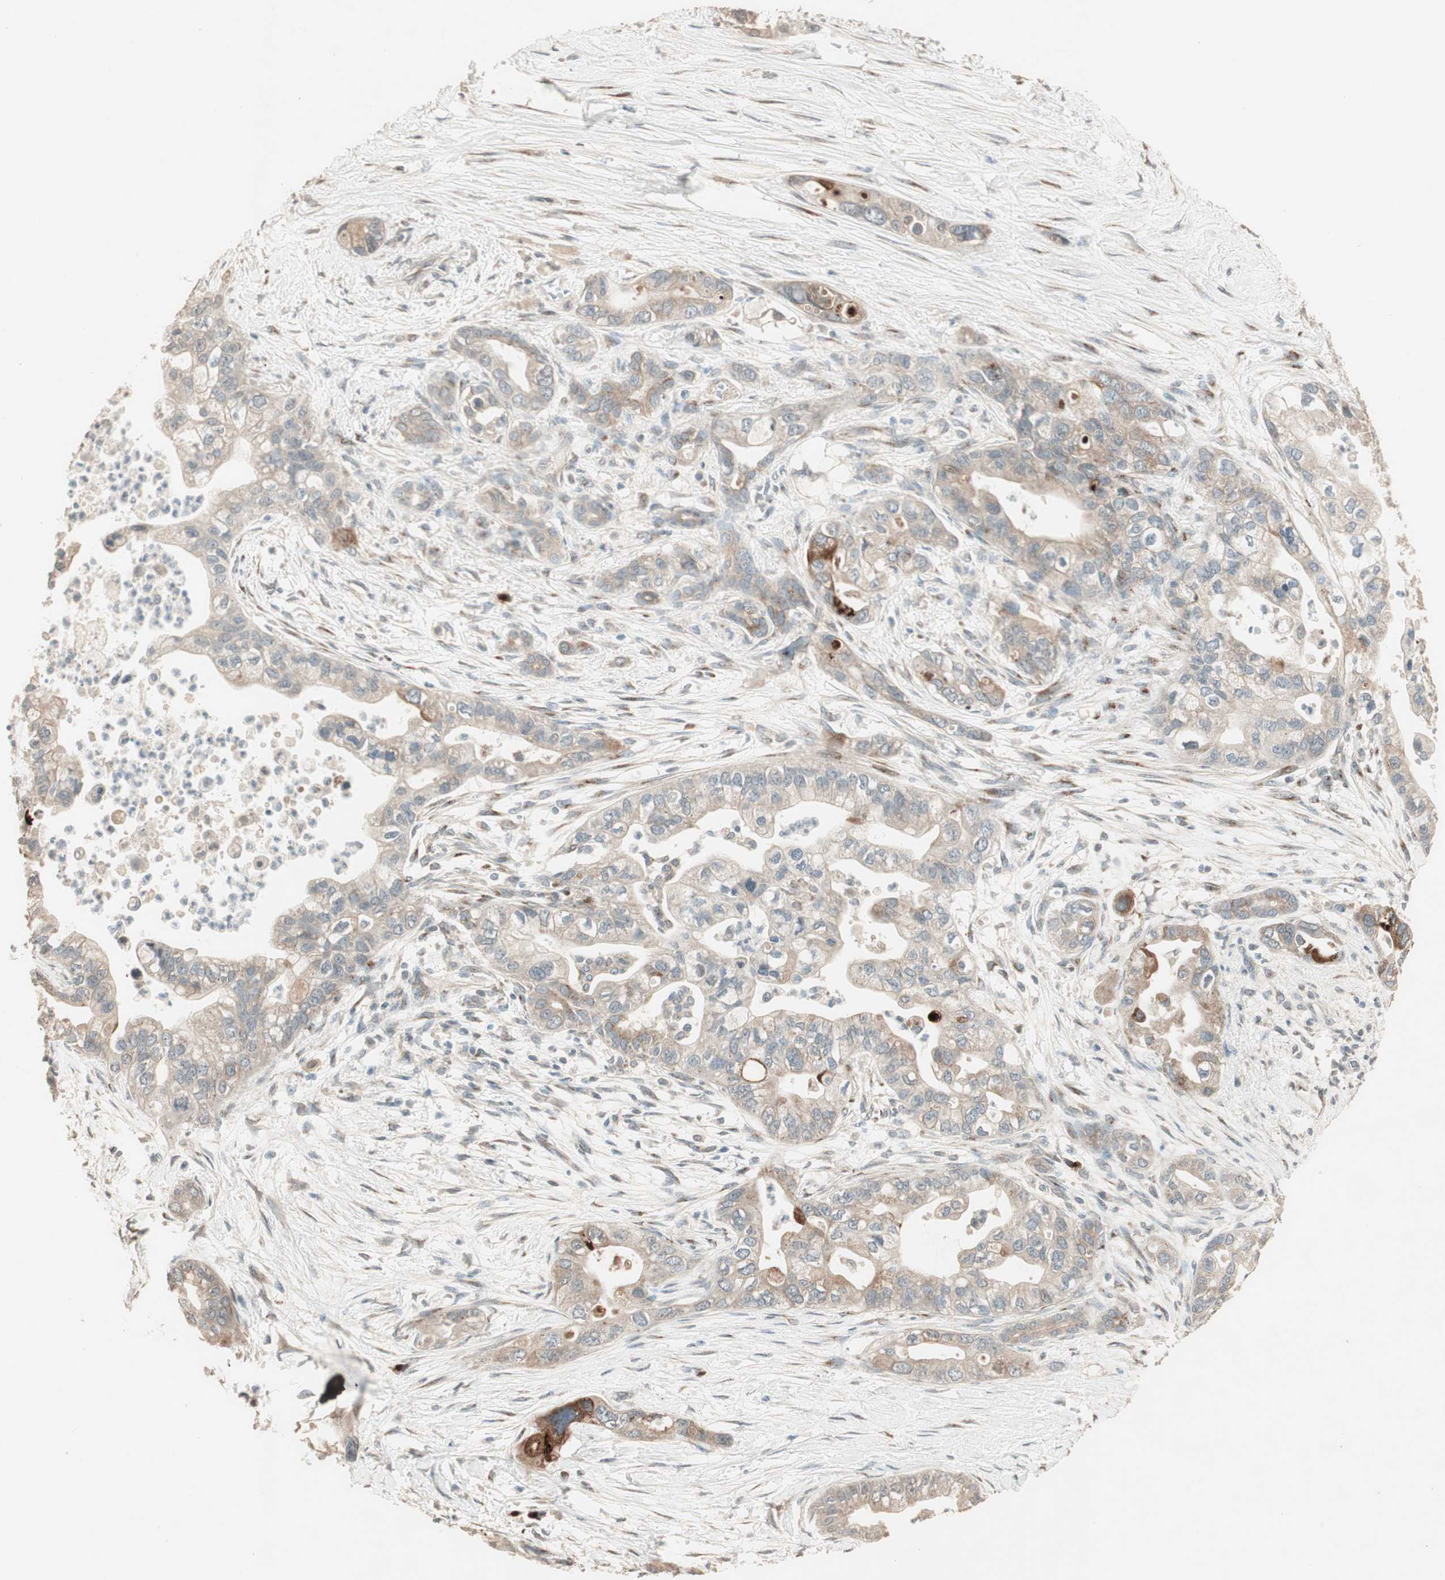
{"staining": {"intensity": "weak", "quantity": ">75%", "location": "cytoplasmic/membranous"}, "tissue": "pancreatic cancer", "cell_type": "Tumor cells", "image_type": "cancer", "snomed": [{"axis": "morphology", "description": "Adenocarcinoma, NOS"}, {"axis": "topography", "description": "Pancreas"}], "caption": "This is an image of IHC staining of pancreatic cancer (adenocarcinoma), which shows weak expression in the cytoplasmic/membranous of tumor cells.", "gene": "RARRES1", "patient": {"sex": "male", "age": 70}}